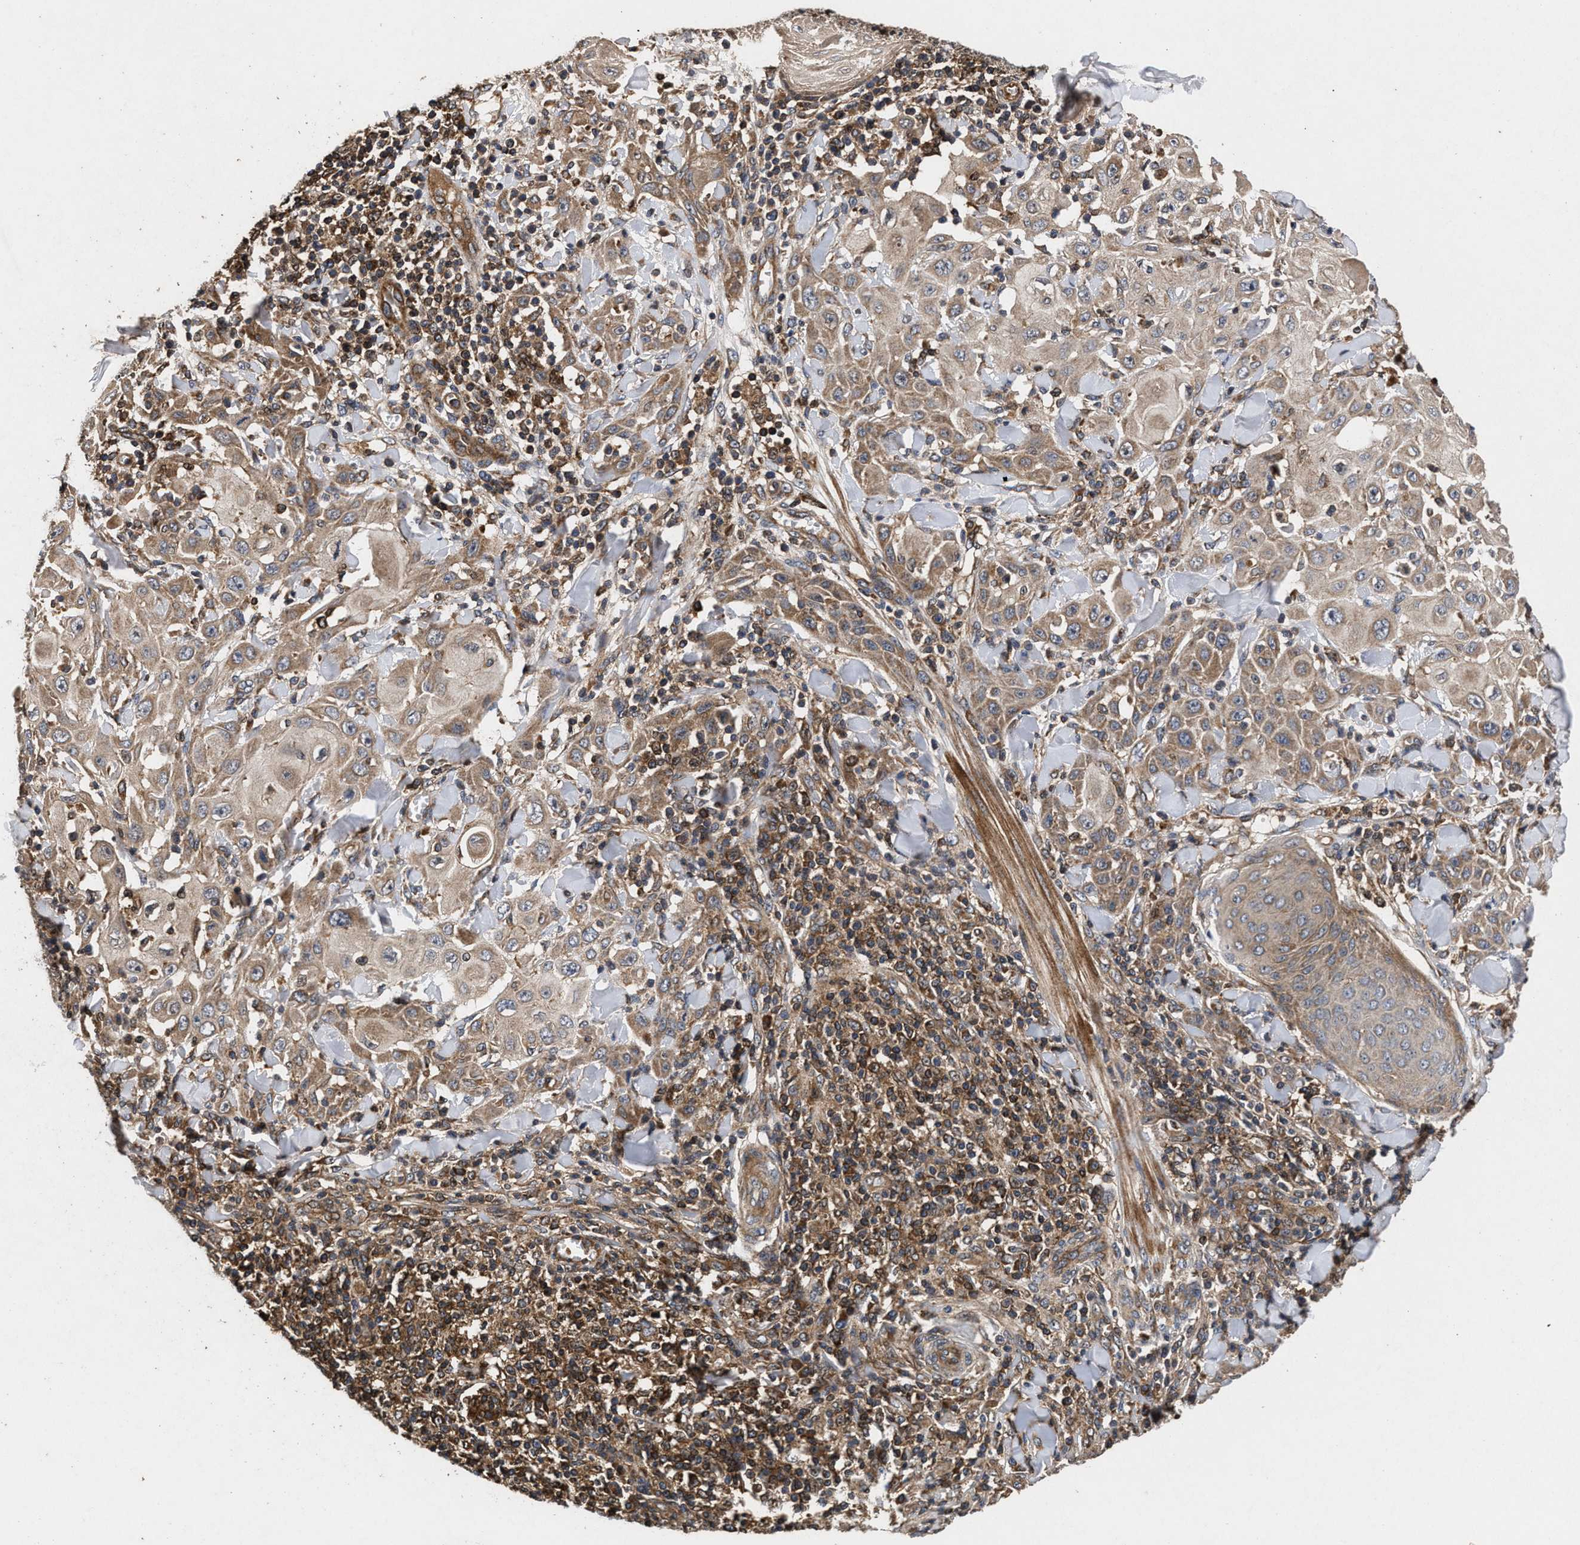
{"staining": {"intensity": "weak", "quantity": ">75%", "location": "cytoplasmic/membranous"}, "tissue": "skin cancer", "cell_type": "Tumor cells", "image_type": "cancer", "snomed": [{"axis": "morphology", "description": "Squamous cell carcinoma, NOS"}, {"axis": "topography", "description": "Skin"}], "caption": "This histopathology image demonstrates skin squamous cell carcinoma stained with immunohistochemistry to label a protein in brown. The cytoplasmic/membranous of tumor cells show weak positivity for the protein. Nuclei are counter-stained blue.", "gene": "NFKB2", "patient": {"sex": "male", "age": 24}}